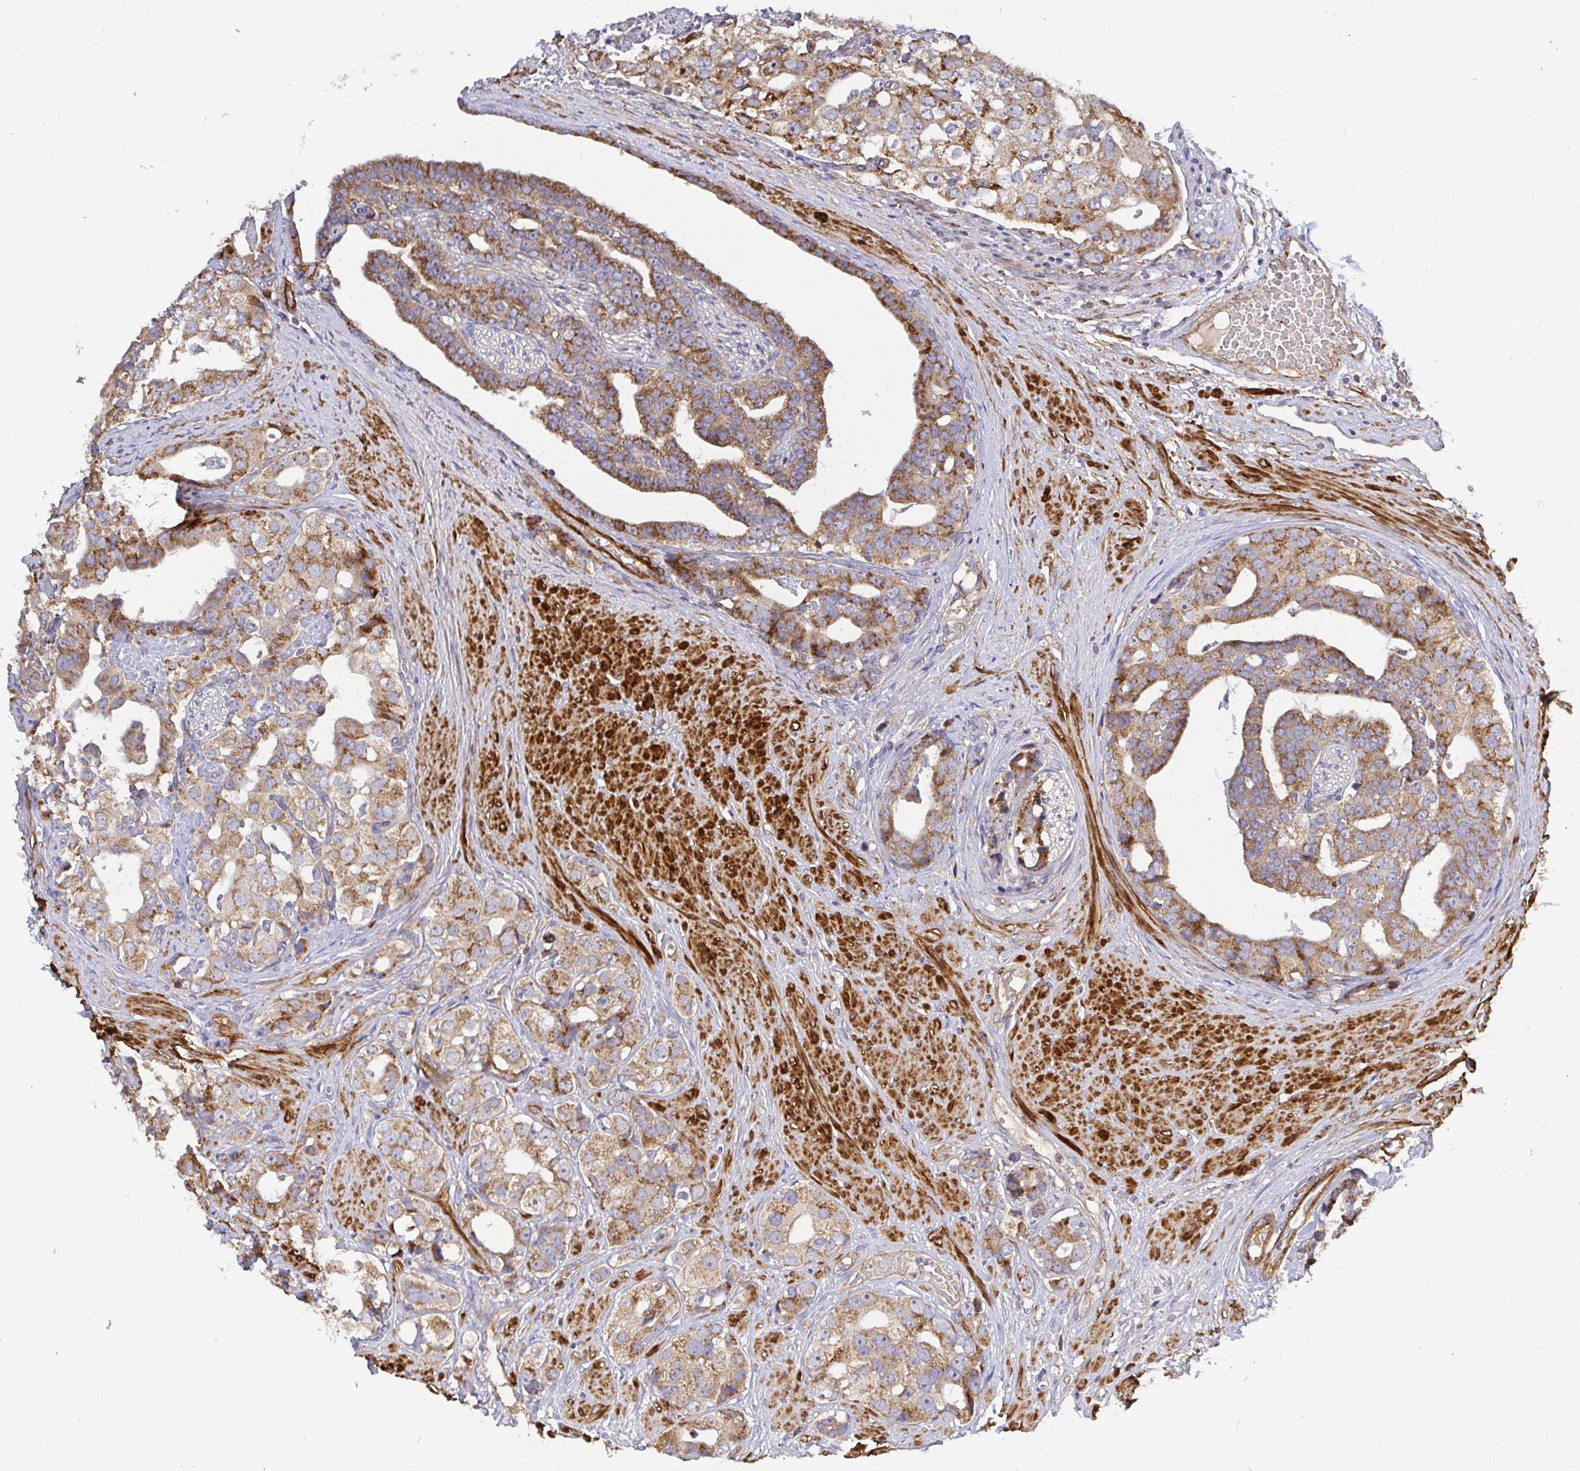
{"staining": {"intensity": "moderate", "quantity": ">75%", "location": "cytoplasmic/membranous"}, "tissue": "prostate cancer", "cell_type": "Tumor cells", "image_type": "cancer", "snomed": [{"axis": "morphology", "description": "Adenocarcinoma, High grade"}, {"axis": "topography", "description": "Prostate"}], "caption": "This photomicrograph demonstrates prostate adenocarcinoma (high-grade) stained with IHC to label a protein in brown. The cytoplasmic/membranous of tumor cells show moderate positivity for the protein. Nuclei are counter-stained blue.", "gene": "TM9SF4", "patient": {"sex": "male", "age": 71}}